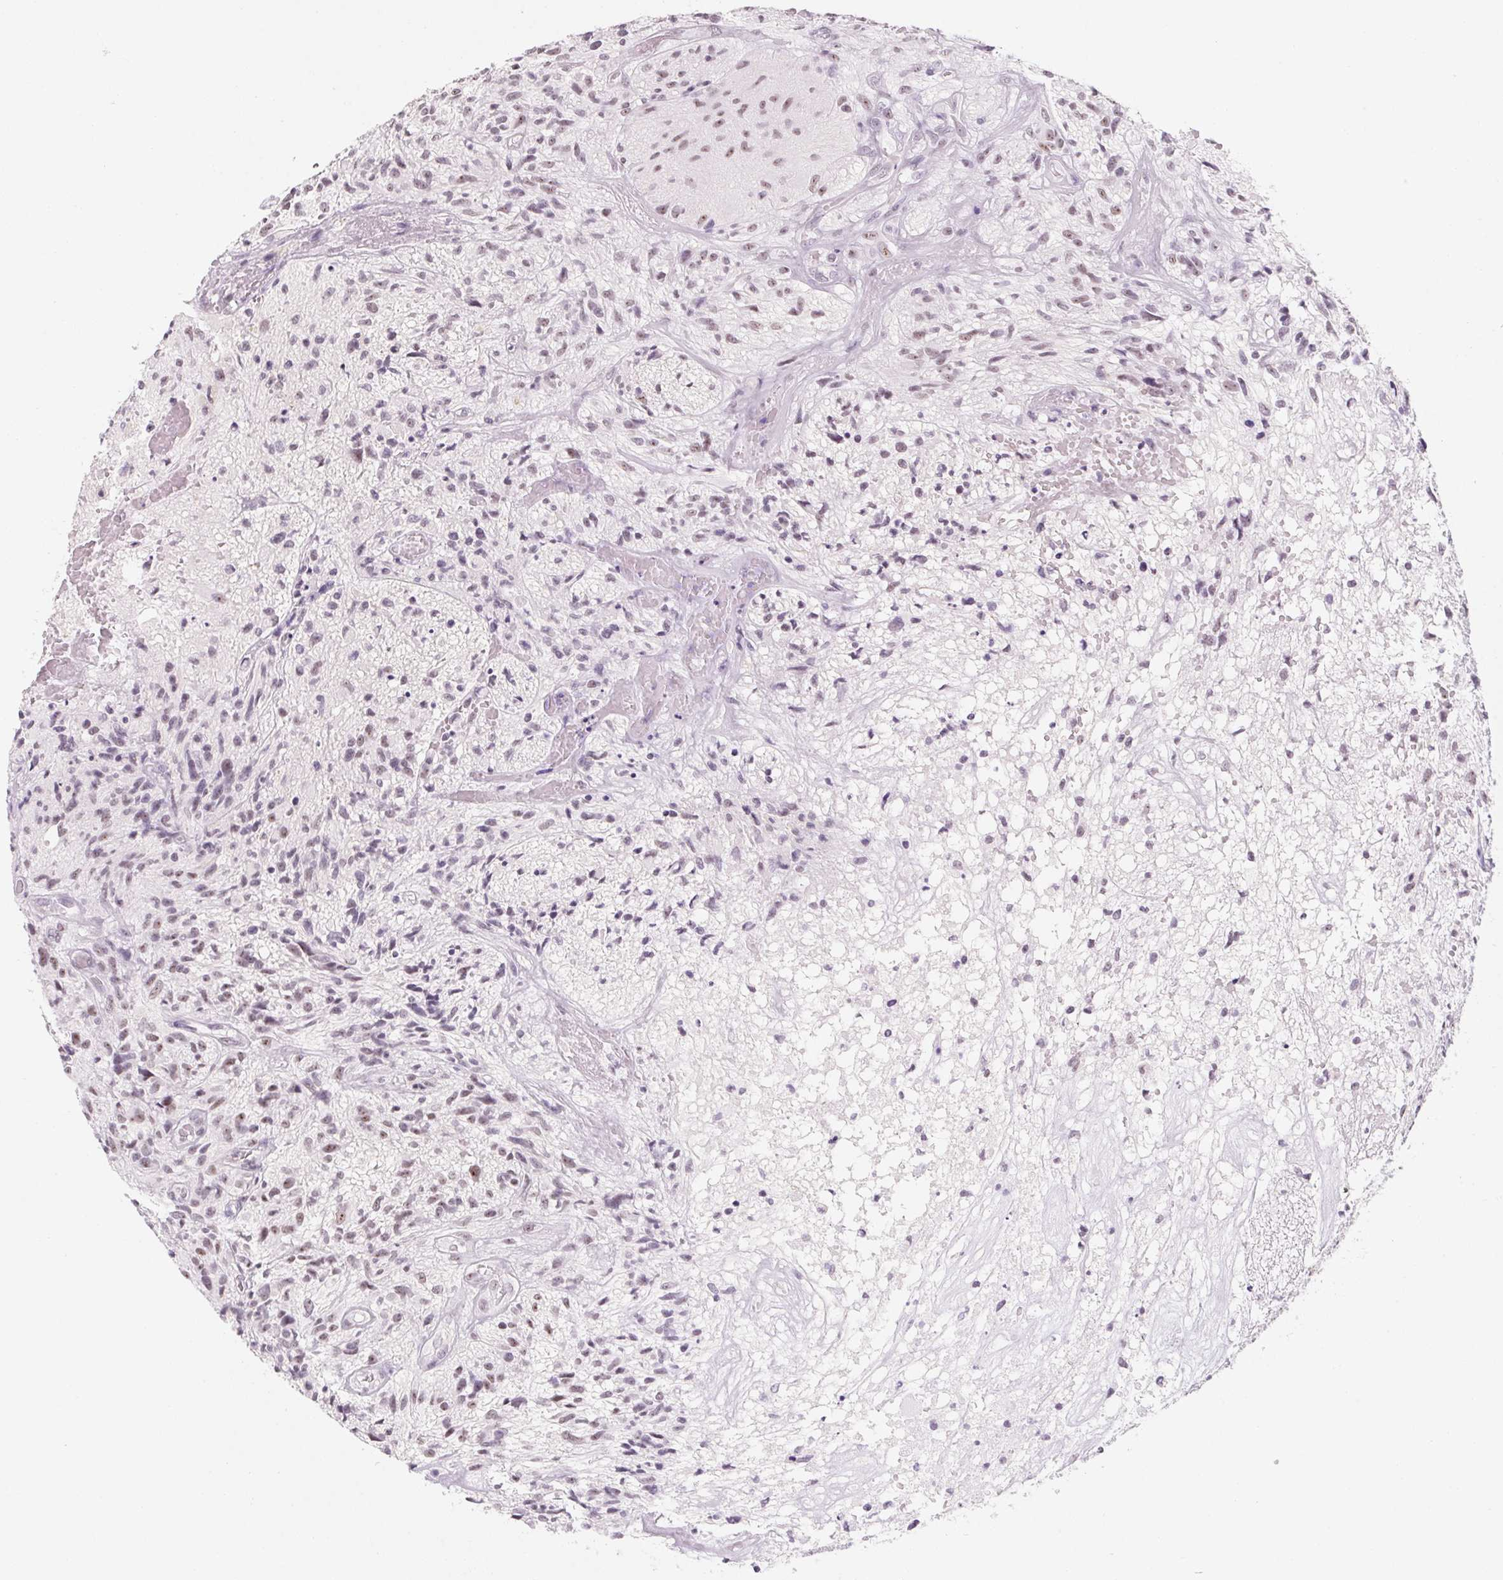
{"staining": {"intensity": "negative", "quantity": "none", "location": "none"}, "tissue": "glioma", "cell_type": "Tumor cells", "image_type": "cancer", "snomed": [{"axis": "morphology", "description": "Glioma, malignant, High grade"}, {"axis": "topography", "description": "Brain"}], "caption": "DAB (3,3'-diaminobenzidine) immunohistochemical staining of high-grade glioma (malignant) exhibits no significant expression in tumor cells.", "gene": "ZIC4", "patient": {"sex": "male", "age": 75}}